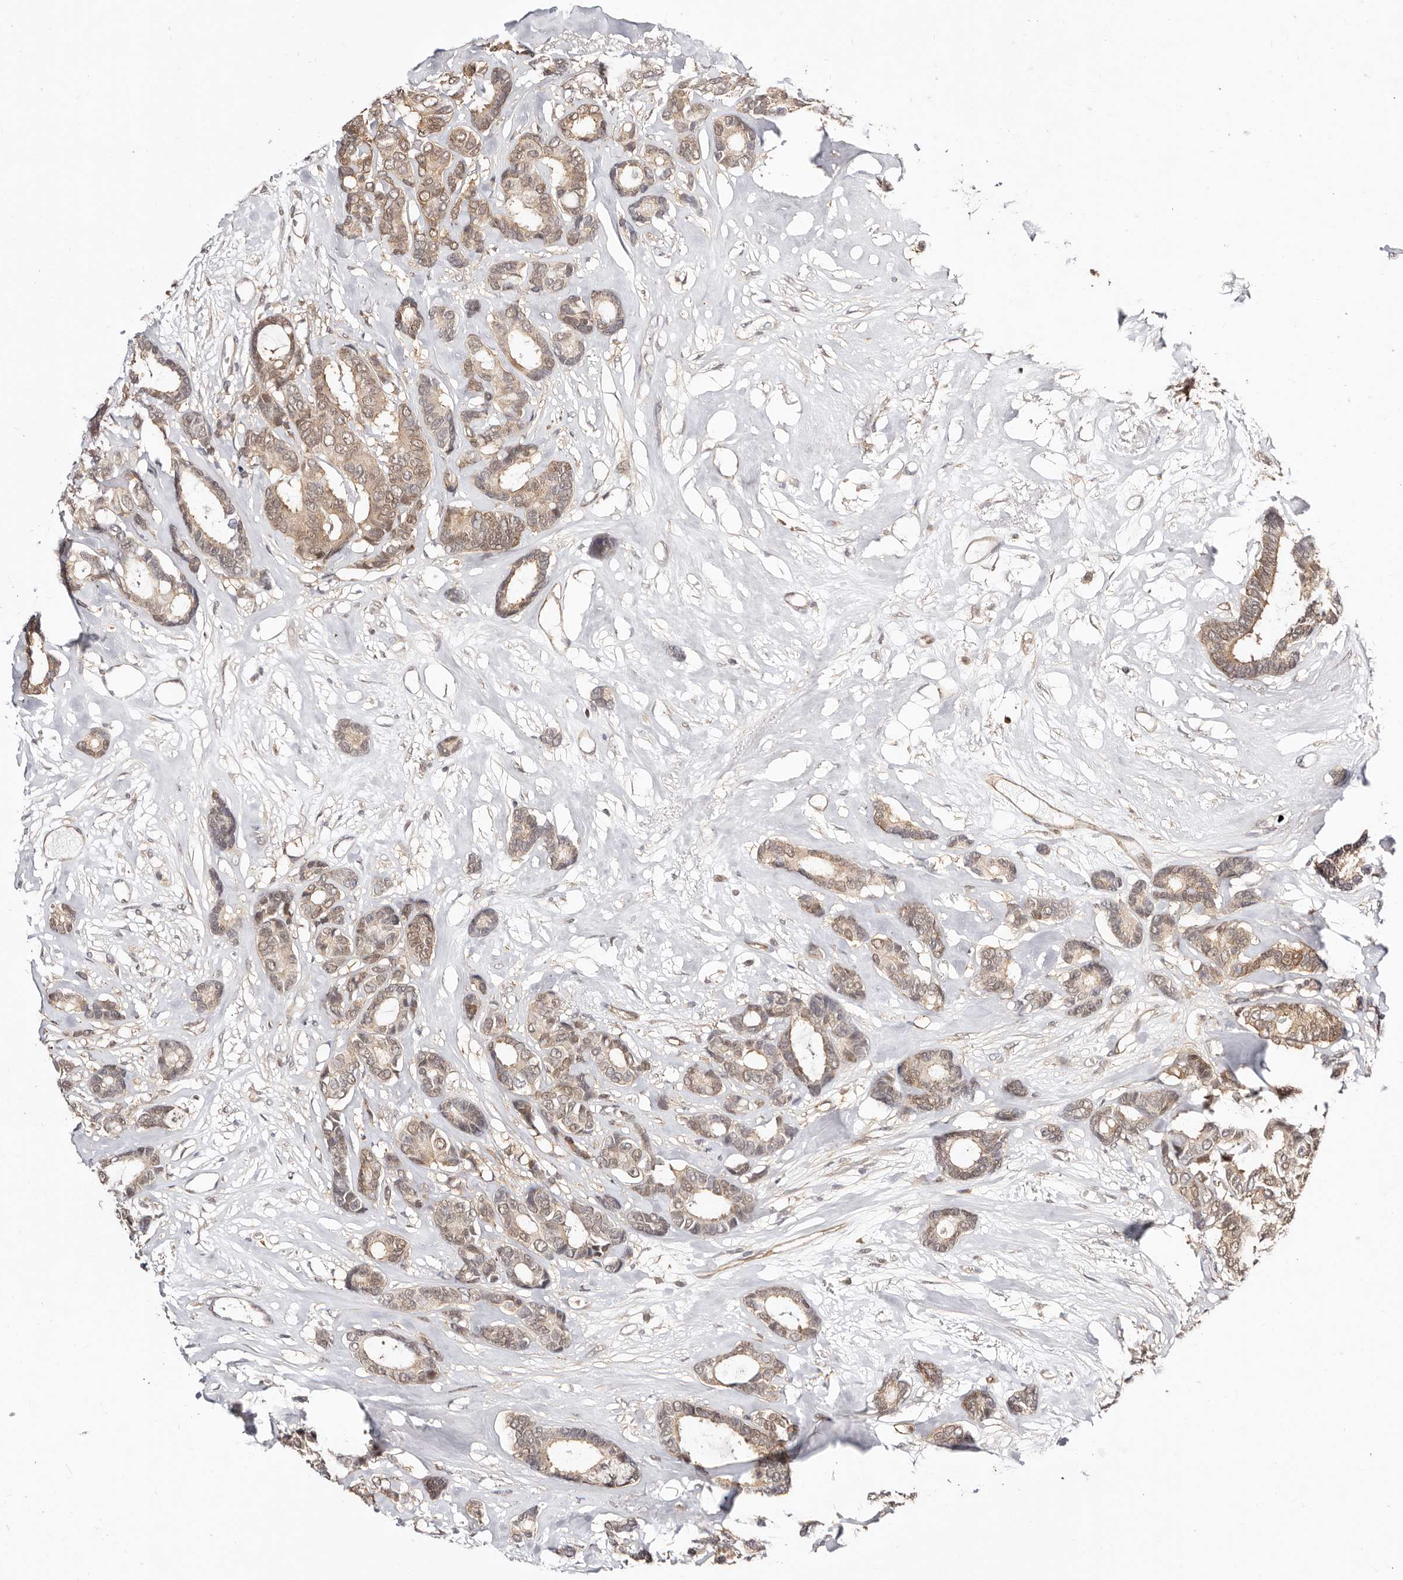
{"staining": {"intensity": "moderate", "quantity": "25%-75%", "location": "cytoplasmic/membranous,nuclear"}, "tissue": "breast cancer", "cell_type": "Tumor cells", "image_type": "cancer", "snomed": [{"axis": "morphology", "description": "Duct carcinoma"}, {"axis": "topography", "description": "Breast"}], "caption": "Immunohistochemical staining of human invasive ductal carcinoma (breast) reveals moderate cytoplasmic/membranous and nuclear protein positivity in about 25%-75% of tumor cells.", "gene": "STAT5A", "patient": {"sex": "female", "age": 87}}